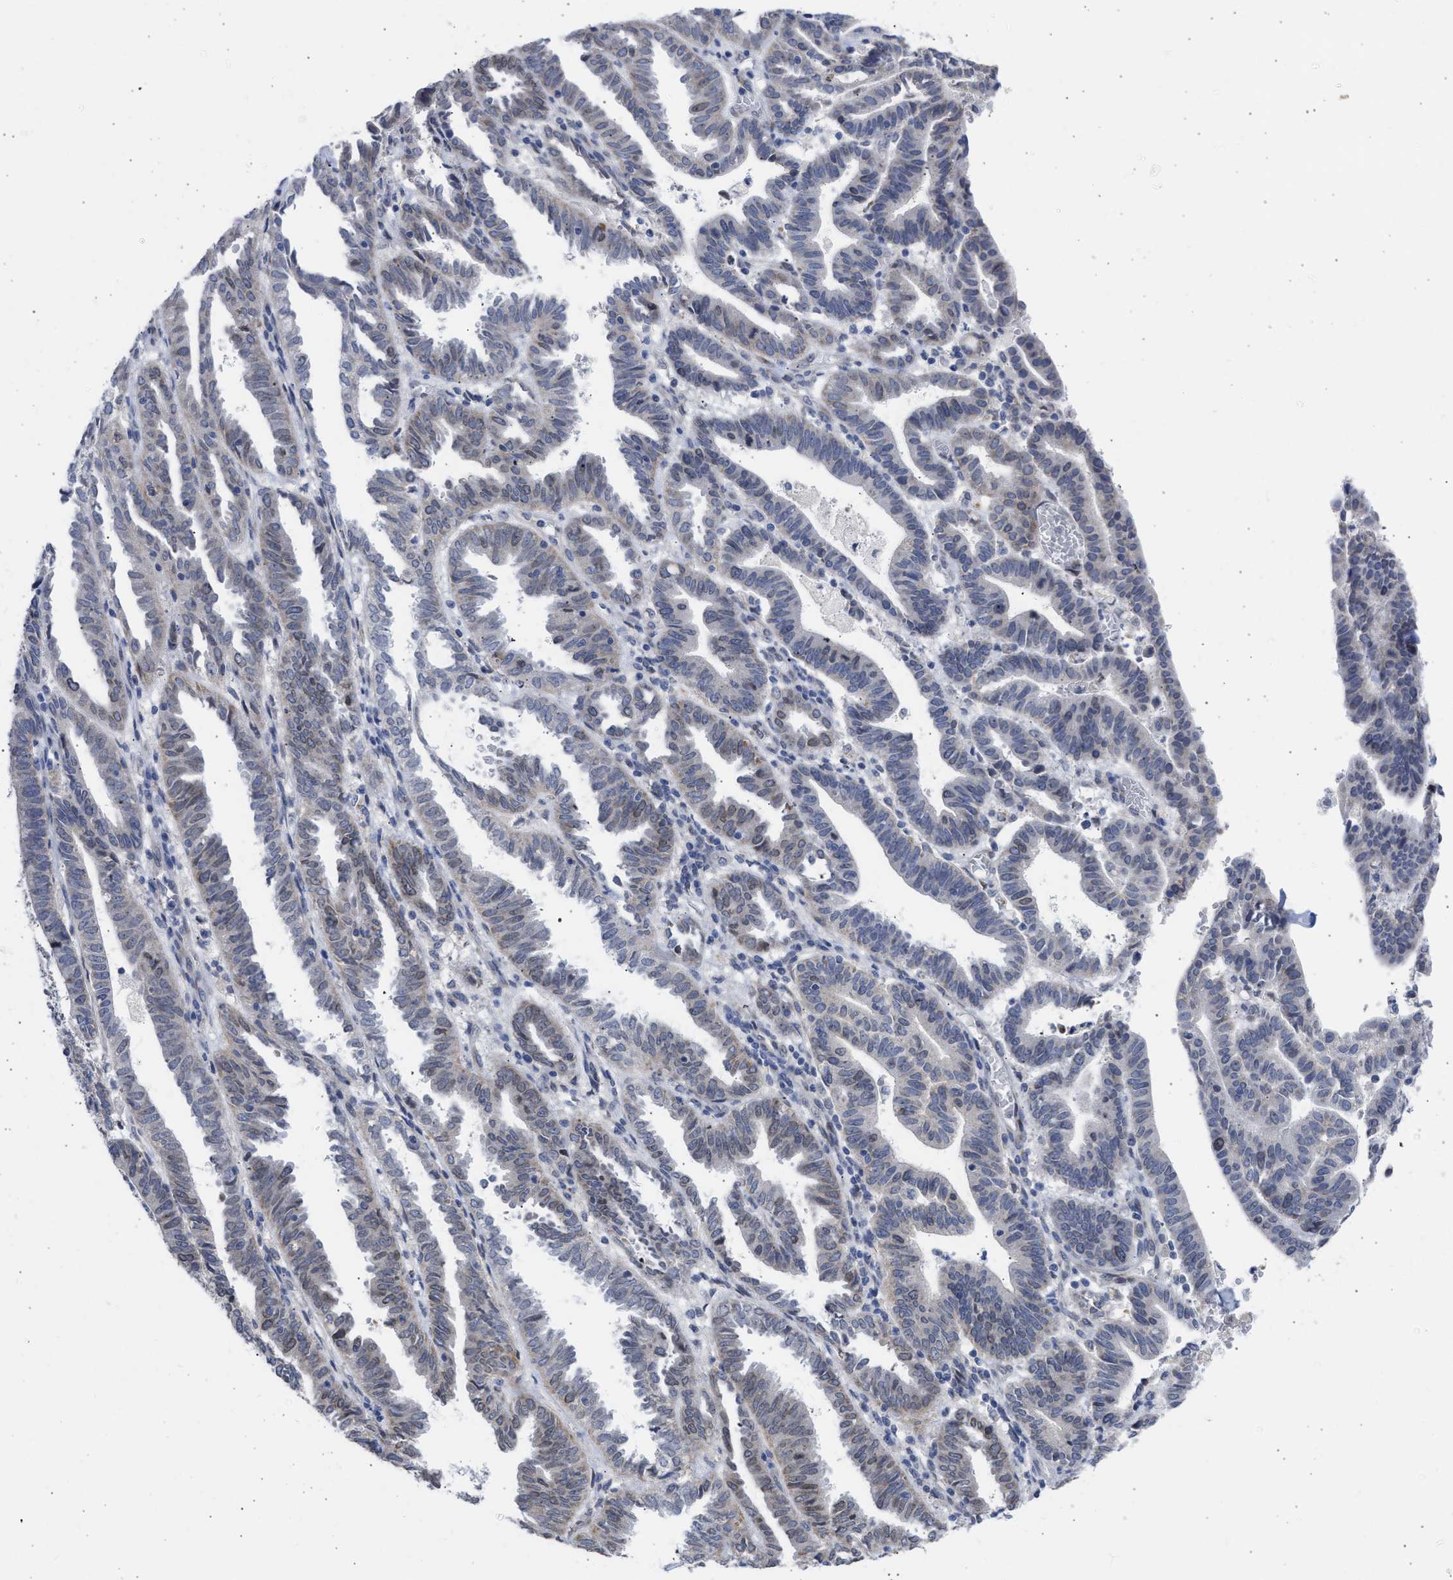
{"staining": {"intensity": "weak", "quantity": "<25%", "location": "cytoplasmic/membranous,nuclear"}, "tissue": "endometrial cancer", "cell_type": "Tumor cells", "image_type": "cancer", "snomed": [{"axis": "morphology", "description": "Adenocarcinoma, NOS"}, {"axis": "topography", "description": "Uterus"}], "caption": "Photomicrograph shows no protein positivity in tumor cells of endometrial adenocarcinoma tissue.", "gene": "NUP35", "patient": {"sex": "female", "age": 83}}